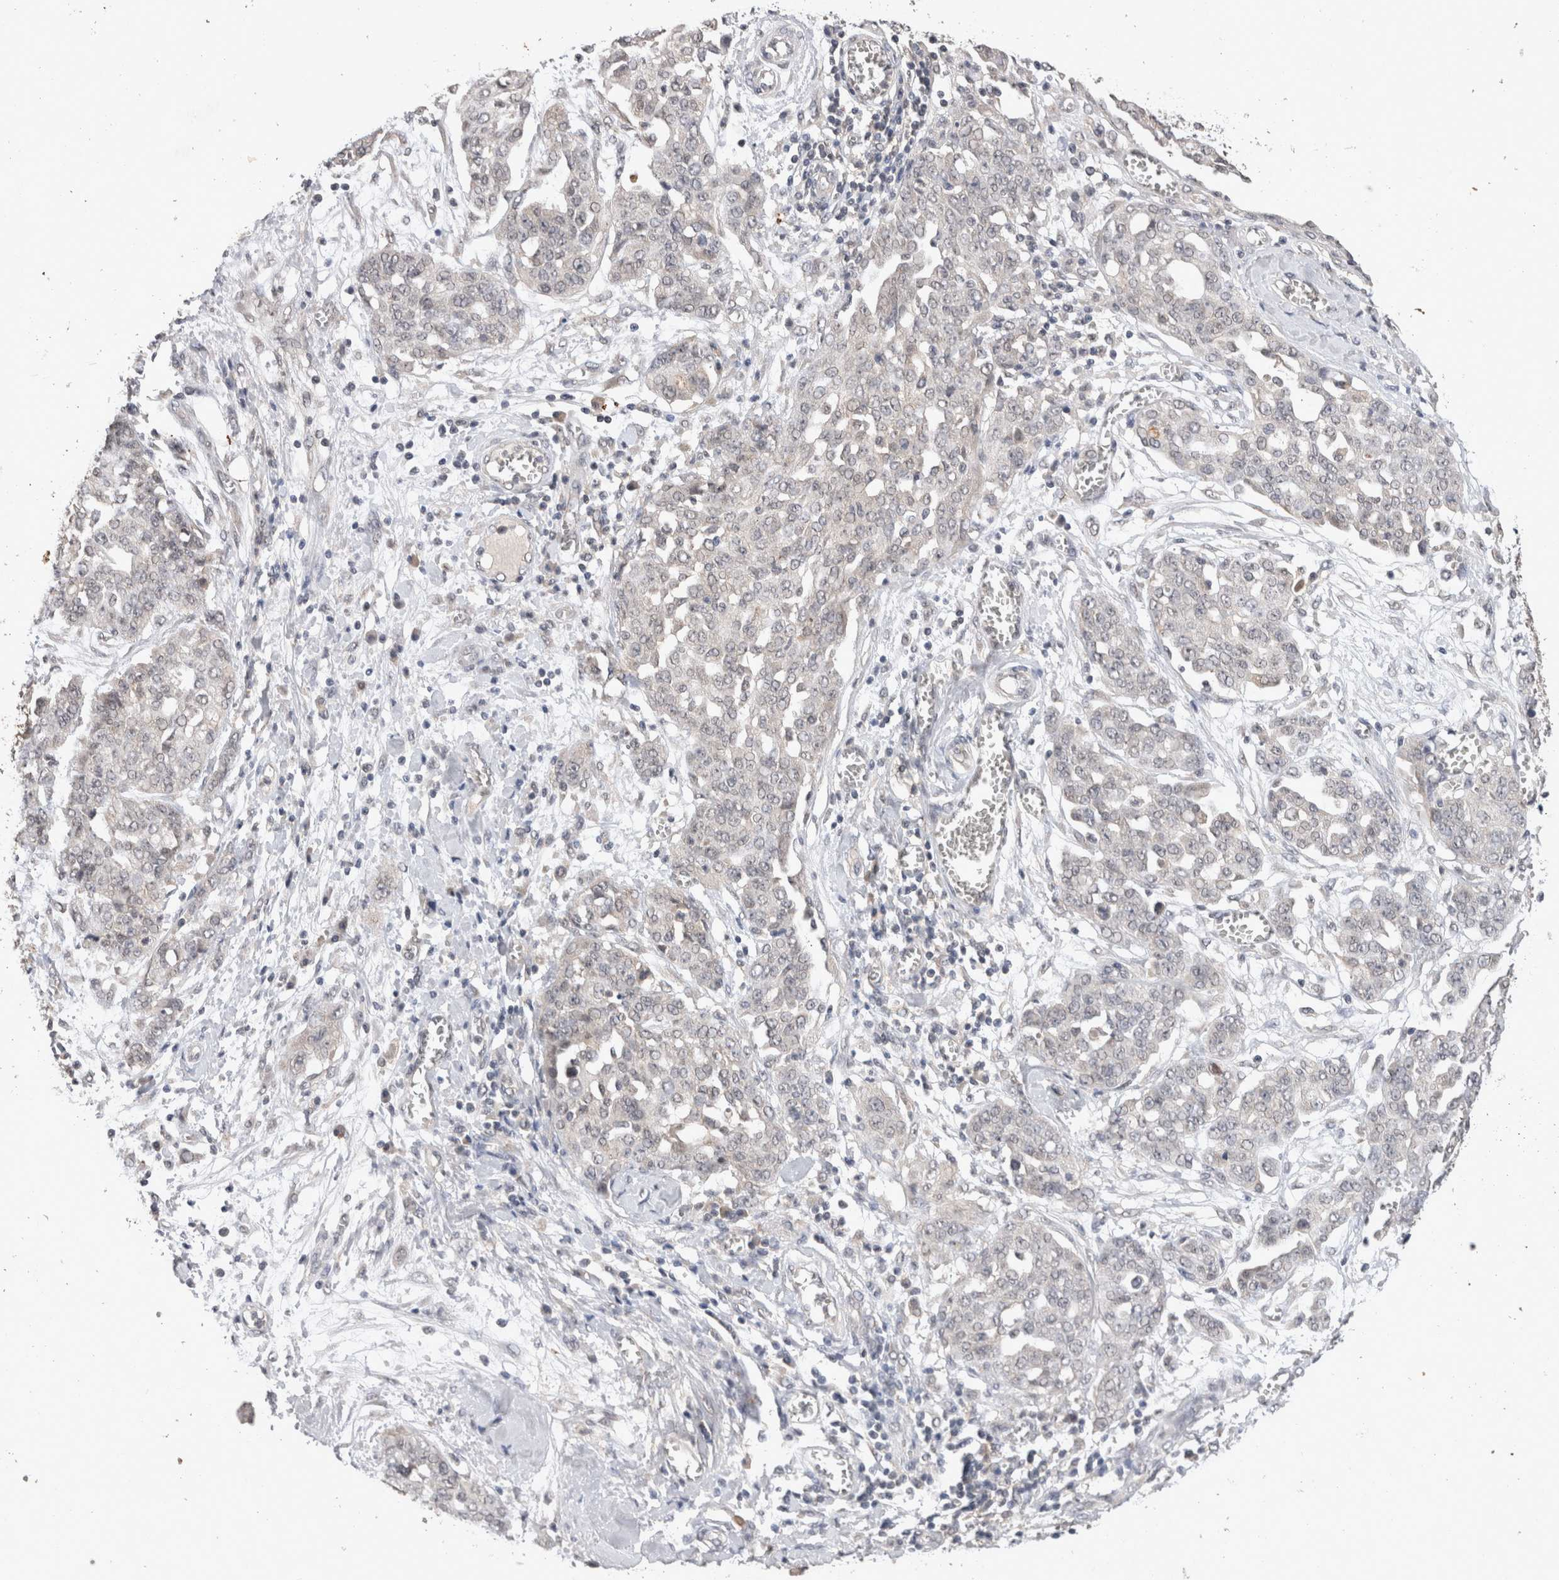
{"staining": {"intensity": "negative", "quantity": "none", "location": "none"}, "tissue": "ovarian cancer", "cell_type": "Tumor cells", "image_type": "cancer", "snomed": [{"axis": "morphology", "description": "Cystadenocarcinoma, serous, NOS"}, {"axis": "topography", "description": "Soft tissue"}, {"axis": "topography", "description": "Ovary"}], "caption": "Immunohistochemistry (IHC) histopathology image of neoplastic tissue: ovarian serous cystadenocarcinoma stained with DAB (3,3'-diaminobenzidine) displays no significant protein positivity in tumor cells.", "gene": "RASSF3", "patient": {"sex": "female", "age": 57}}